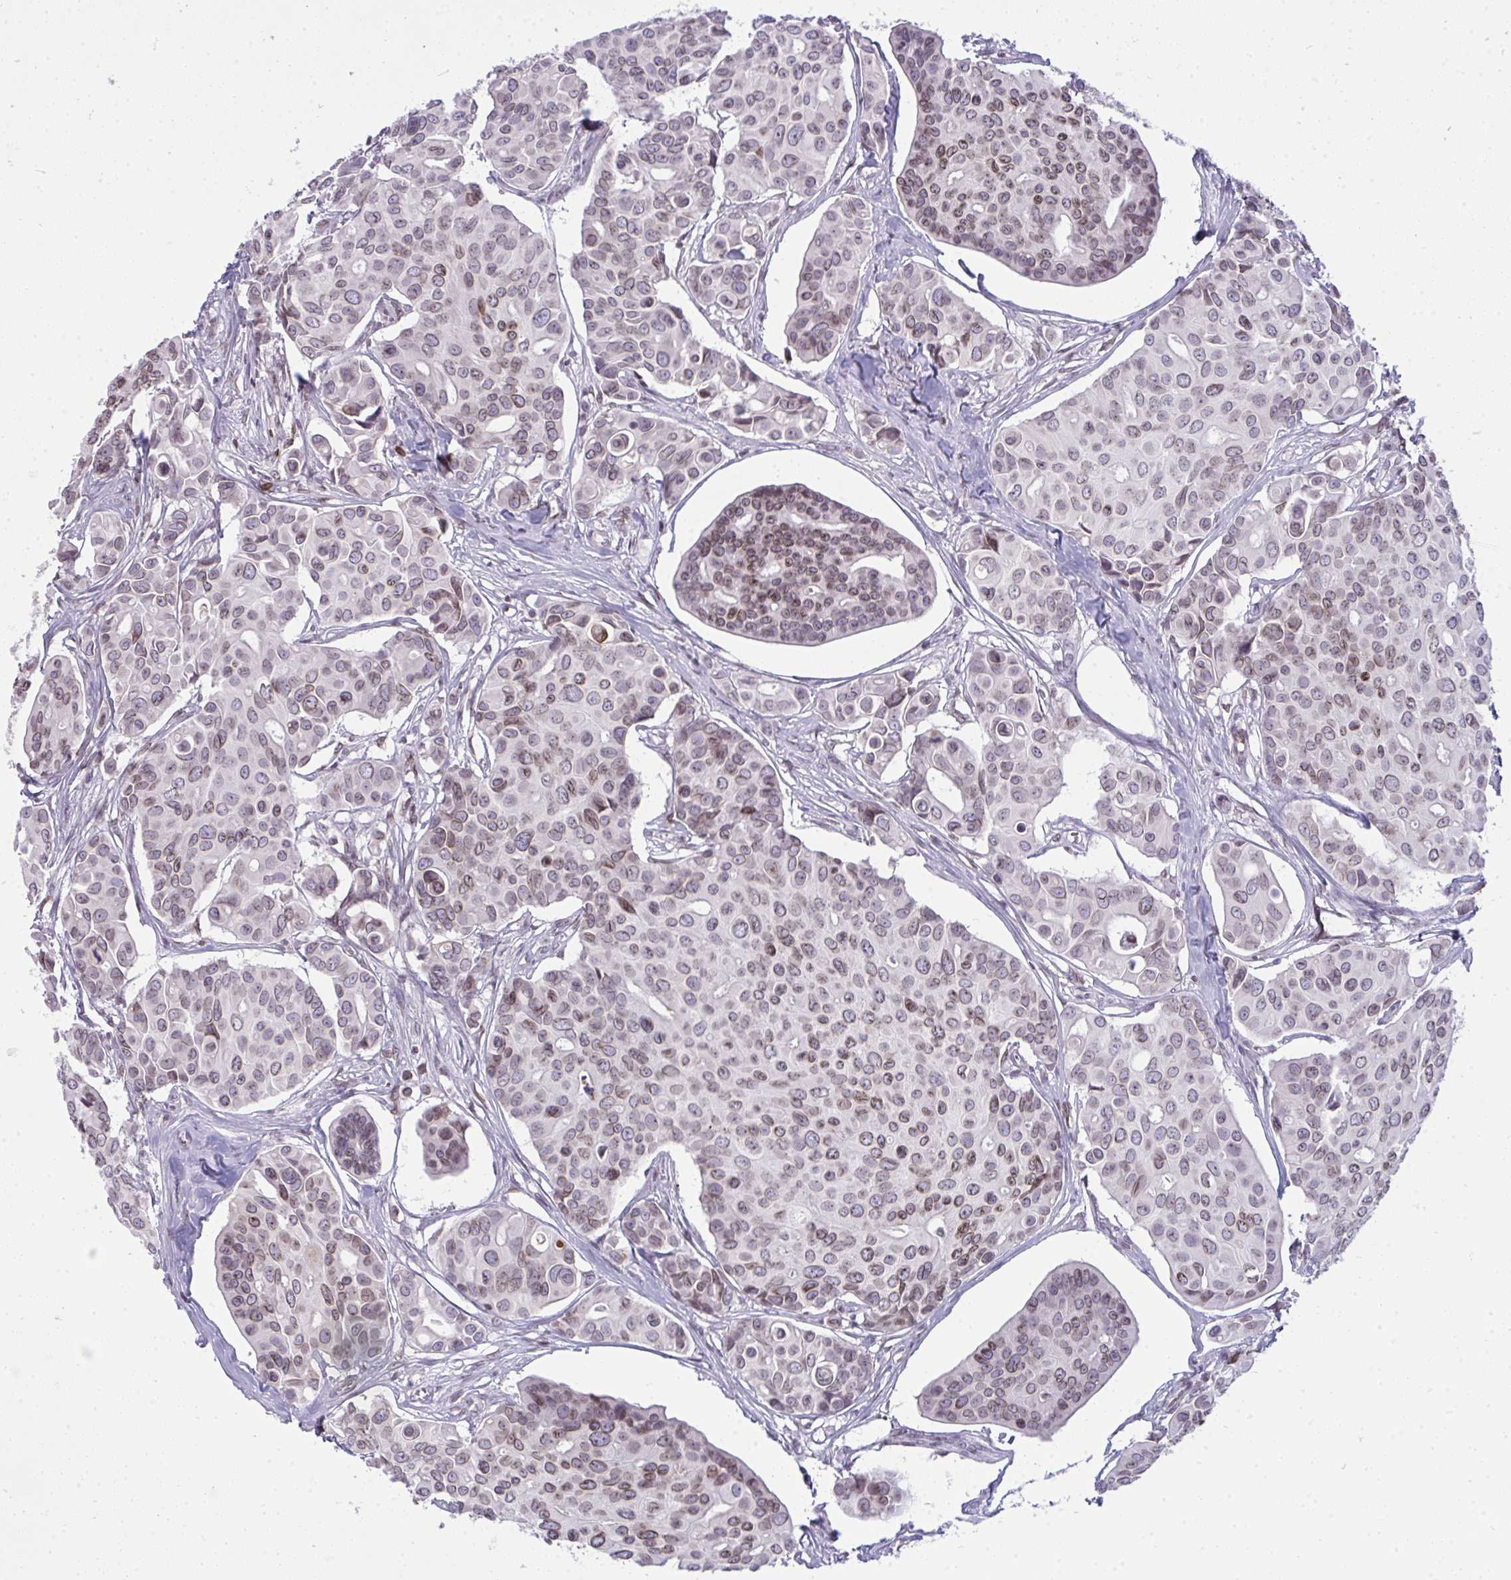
{"staining": {"intensity": "weak", "quantity": "25%-75%", "location": "cytoplasmic/membranous,nuclear"}, "tissue": "breast cancer", "cell_type": "Tumor cells", "image_type": "cancer", "snomed": [{"axis": "morphology", "description": "Normal tissue, NOS"}, {"axis": "morphology", "description": "Duct carcinoma"}, {"axis": "topography", "description": "Skin"}, {"axis": "topography", "description": "Breast"}], "caption": "IHC micrograph of human breast cancer stained for a protein (brown), which shows low levels of weak cytoplasmic/membranous and nuclear positivity in about 25%-75% of tumor cells.", "gene": "LMNB2", "patient": {"sex": "female", "age": 54}}